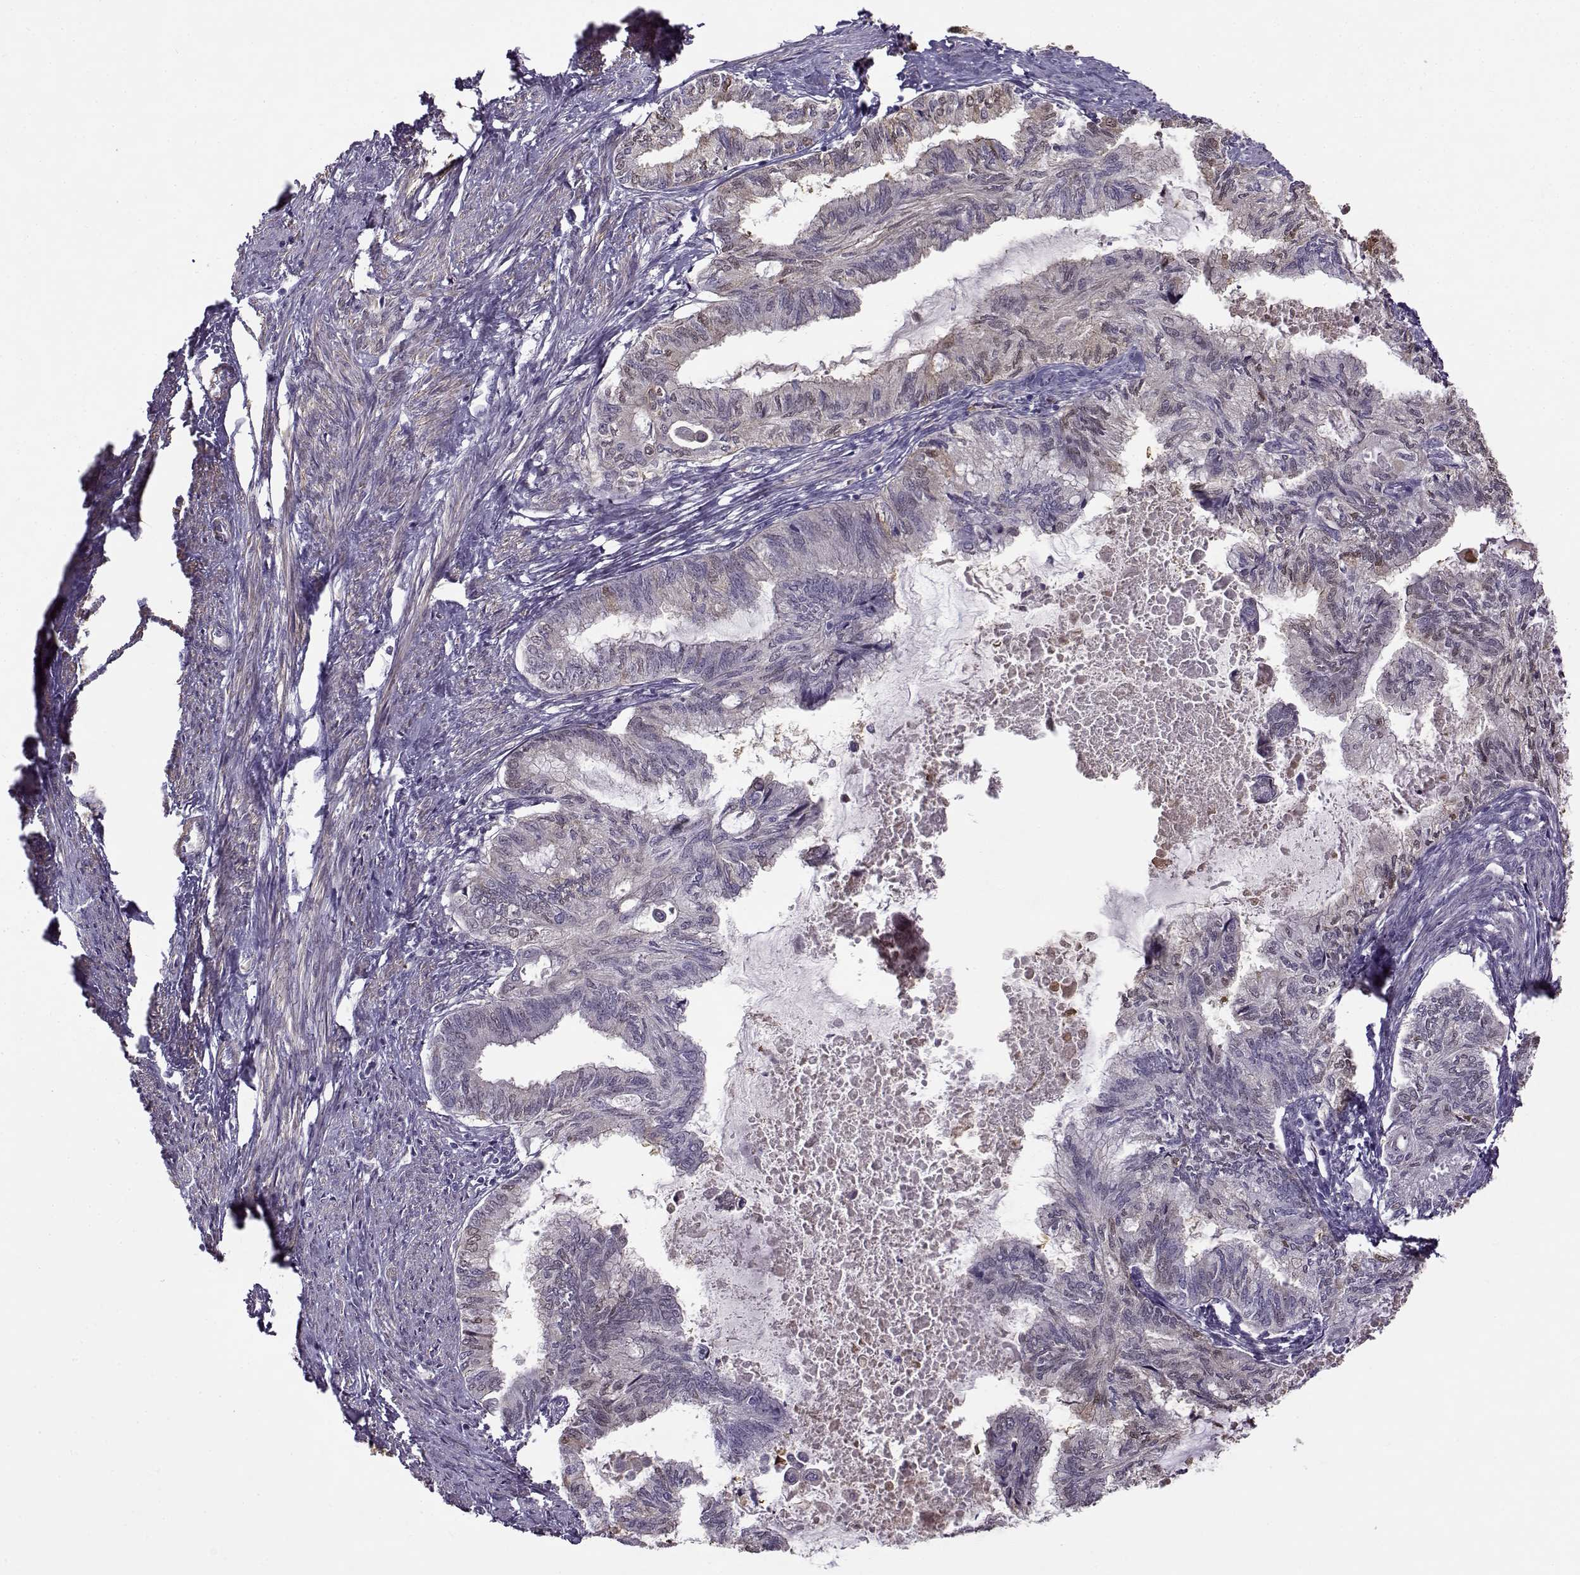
{"staining": {"intensity": "negative", "quantity": "none", "location": "none"}, "tissue": "endometrial cancer", "cell_type": "Tumor cells", "image_type": "cancer", "snomed": [{"axis": "morphology", "description": "Adenocarcinoma, NOS"}, {"axis": "topography", "description": "Endometrium"}], "caption": "Immunohistochemistry photomicrograph of neoplastic tissue: human endometrial cancer stained with DAB displays no significant protein expression in tumor cells.", "gene": "UCP3", "patient": {"sex": "female", "age": 86}}